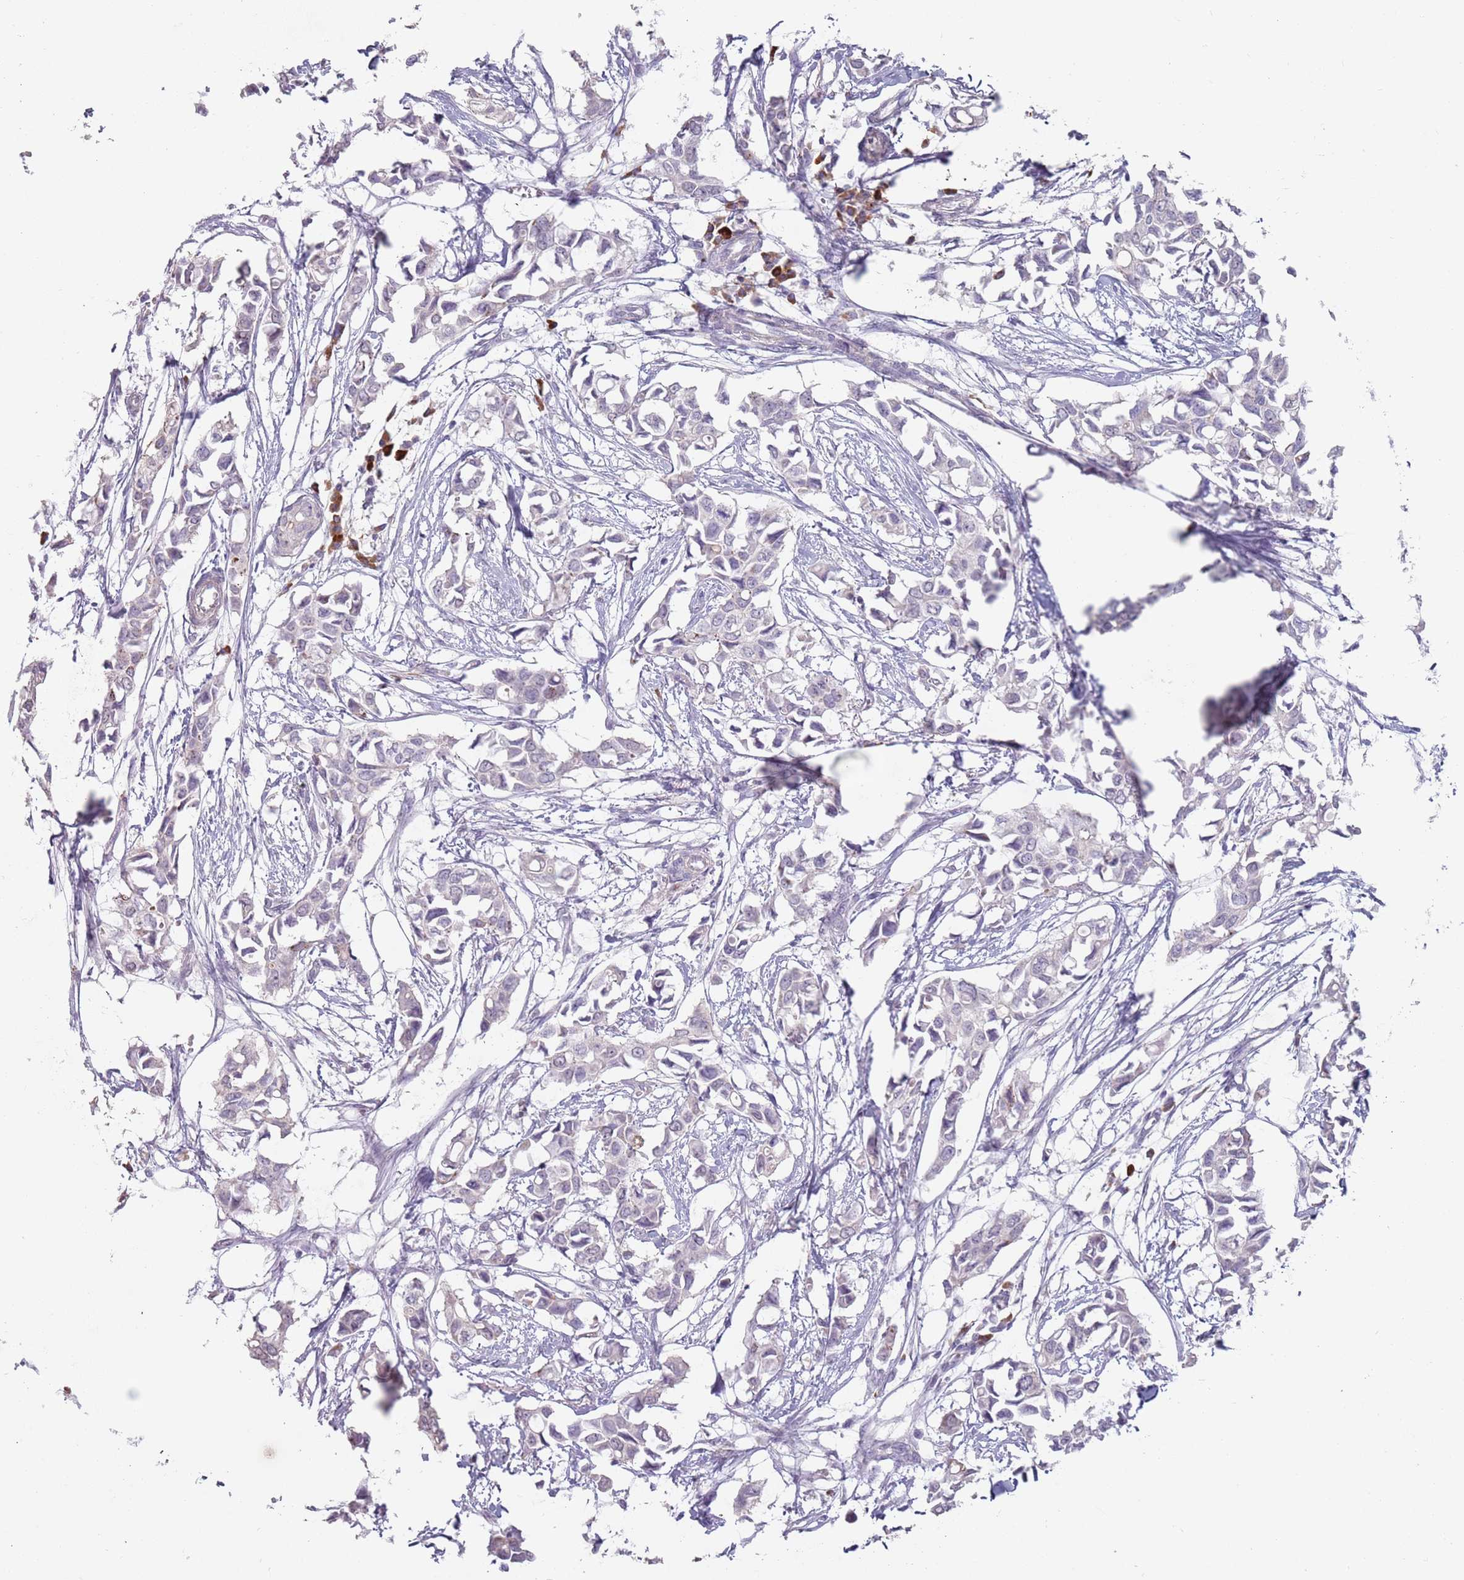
{"staining": {"intensity": "negative", "quantity": "none", "location": "none"}, "tissue": "breast cancer", "cell_type": "Tumor cells", "image_type": "cancer", "snomed": [{"axis": "morphology", "description": "Duct carcinoma"}, {"axis": "topography", "description": "Breast"}], "caption": "This is an IHC image of human breast cancer. There is no staining in tumor cells.", "gene": "STYK1", "patient": {"sex": "female", "age": 41}}